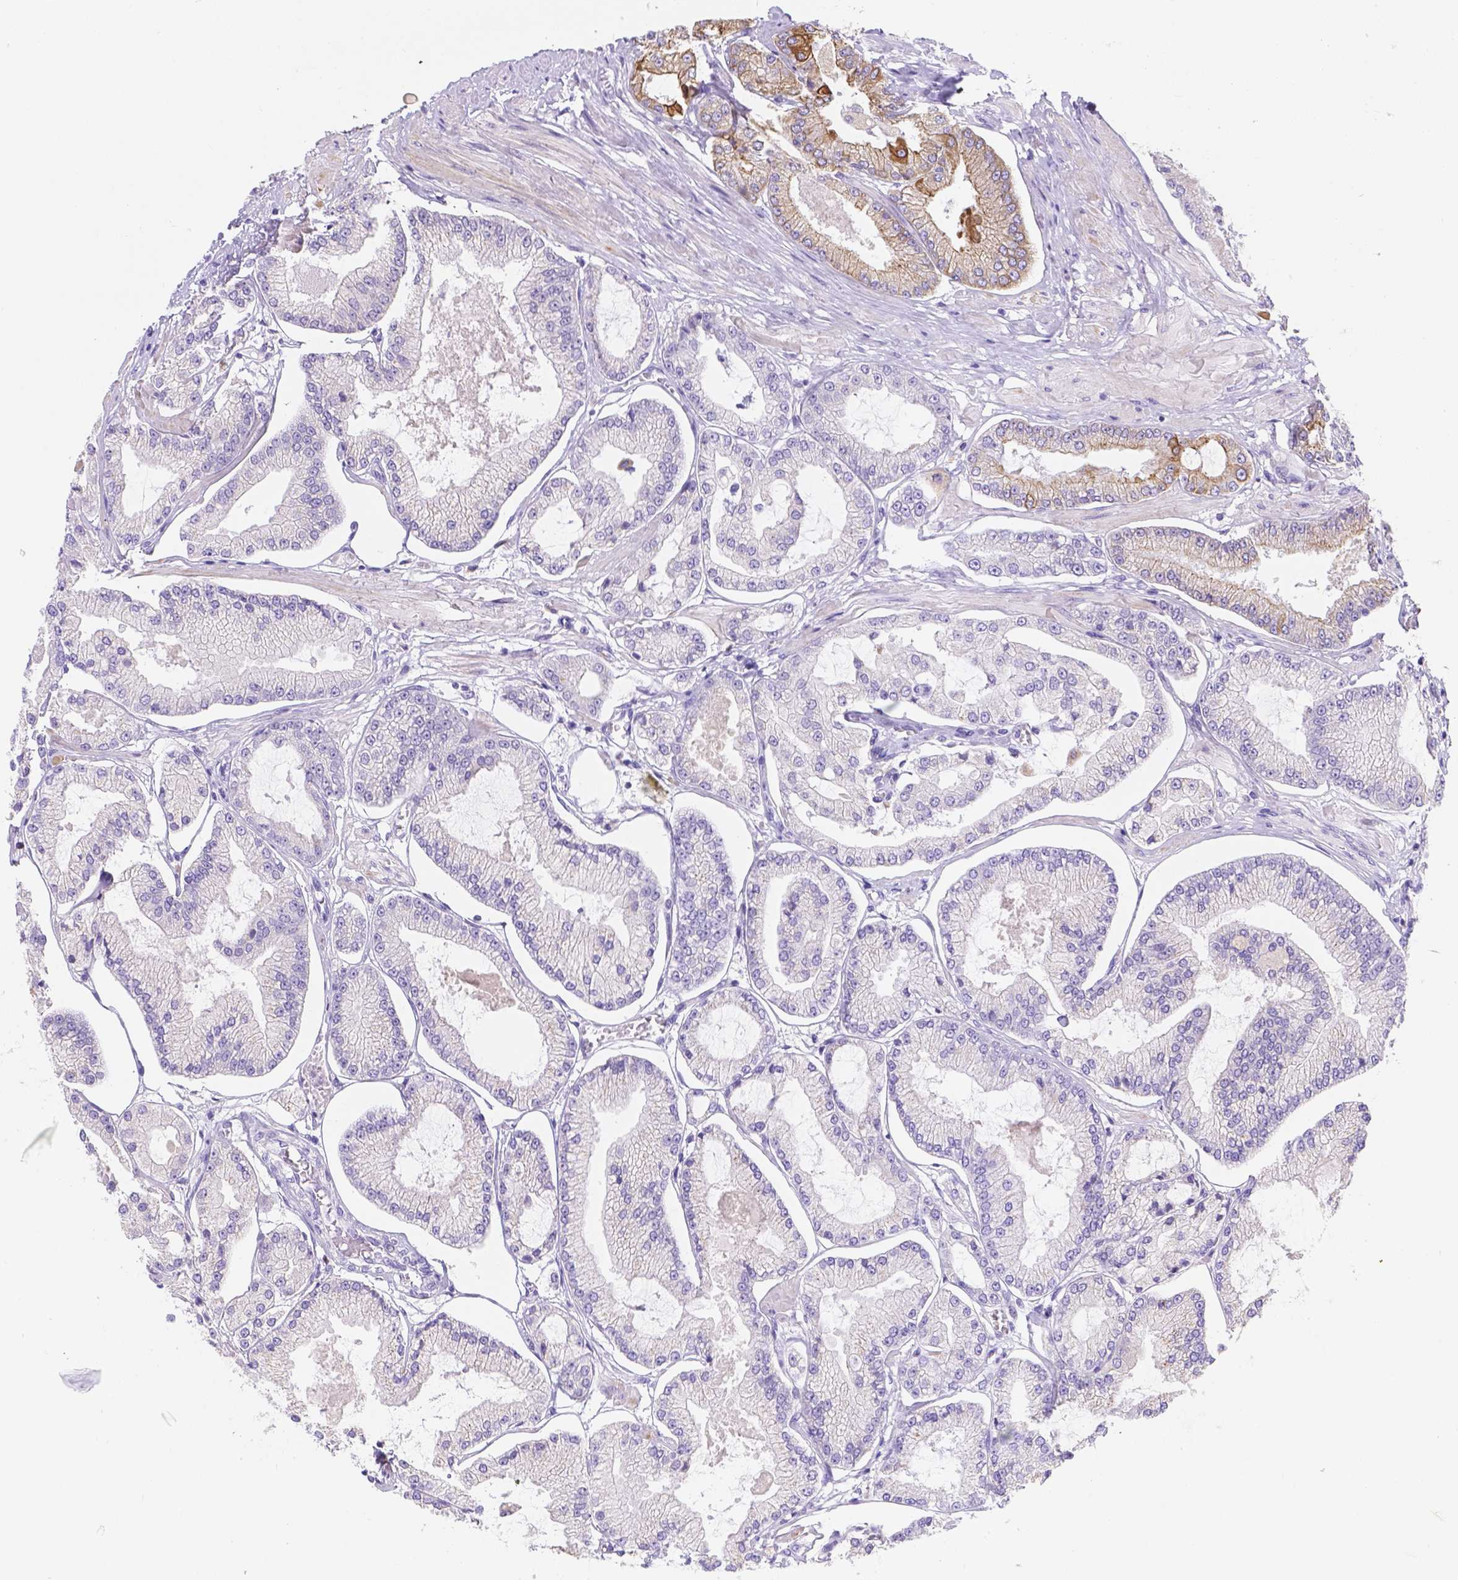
{"staining": {"intensity": "negative", "quantity": "none", "location": "none"}, "tissue": "prostate cancer", "cell_type": "Tumor cells", "image_type": "cancer", "snomed": [{"axis": "morphology", "description": "Adenocarcinoma, Low grade"}, {"axis": "topography", "description": "Prostate"}], "caption": "This image is of adenocarcinoma (low-grade) (prostate) stained with immunohistochemistry (IHC) to label a protein in brown with the nuclei are counter-stained blue. There is no expression in tumor cells.", "gene": "DMWD", "patient": {"sex": "male", "age": 55}}